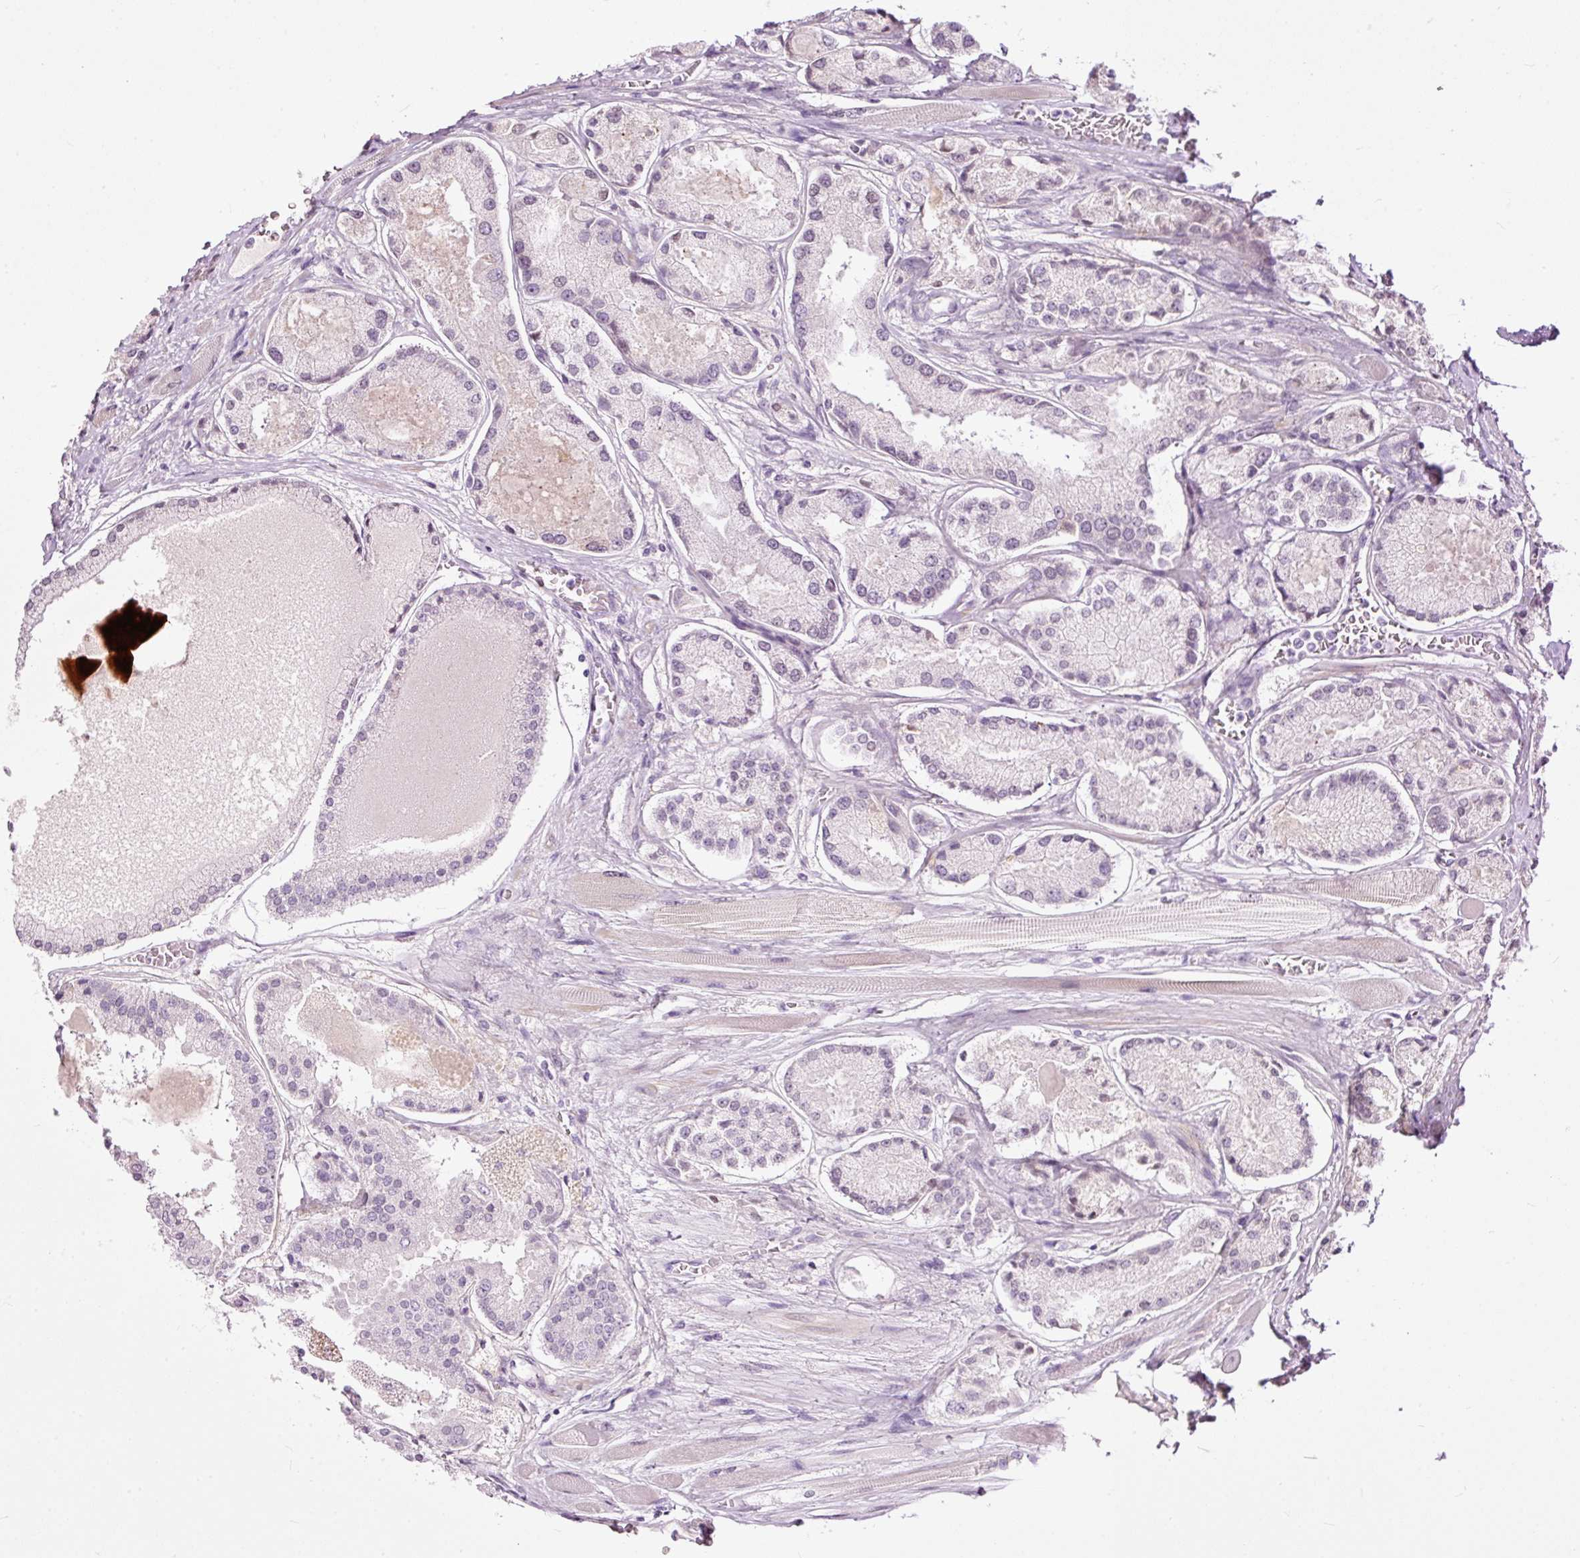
{"staining": {"intensity": "negative", "quantity": "none", "location": "none"}, "tissue": "prostate cancer", "cell_type": "Tumor cells", "image_type": "cancer", "snomed": [{"axis": "morphology", "description": "Adenocarcinoma, High grade"}, {"axis": "topography", "description": "Prostate"}], "caption": "Immunohistochemistry (IHC) of human prostate cancer (adenocarcinoma (high-grade)) demonstrates no staining in tumor cells.", "gene": "FCRL4", "patient": {"sex": "male", "age": 67}}